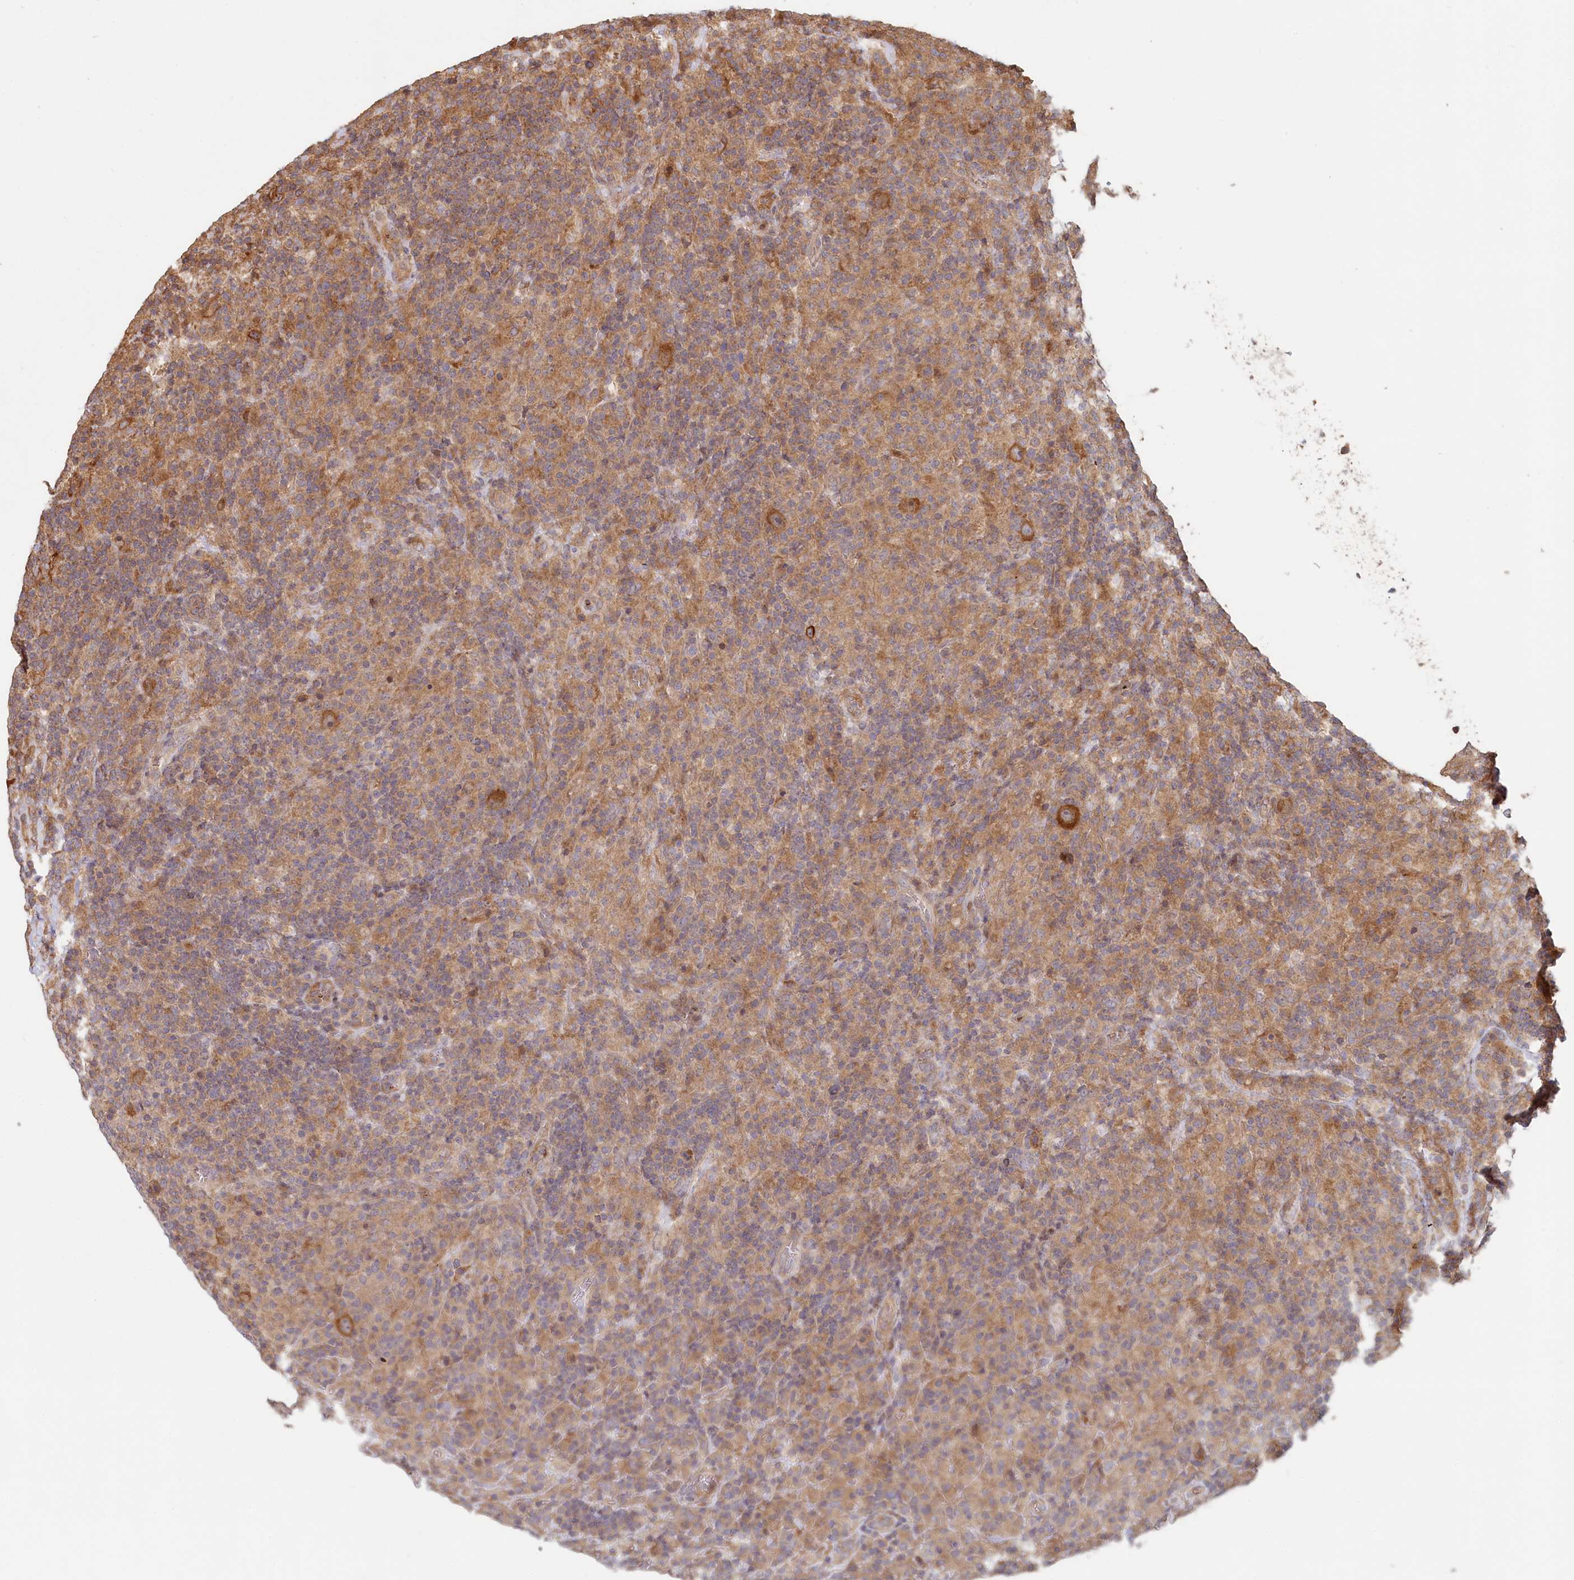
{"staining": {"intensity": "moderate", "quantity": ">75%", "location": "cytoplasmic/membranous"}, "tissue": "lymphoma", "cell_type": "Tumor cells", "image_type": "cancer", "snomed": [{"axis": "morphology", "description": "Hodgkin's disease, NOS"}, {"axis": "topography", "description": "Lymph node"}], "caption": "Moderate cytoplasmic/membranous positivity is seen in about >75% of tumor cells in Hodgkin's disease. Ihc stains the protein in brown and the nuclei are stained blue.", "gene": "HAL", "patient": {"sex": "male", "age": 70}}